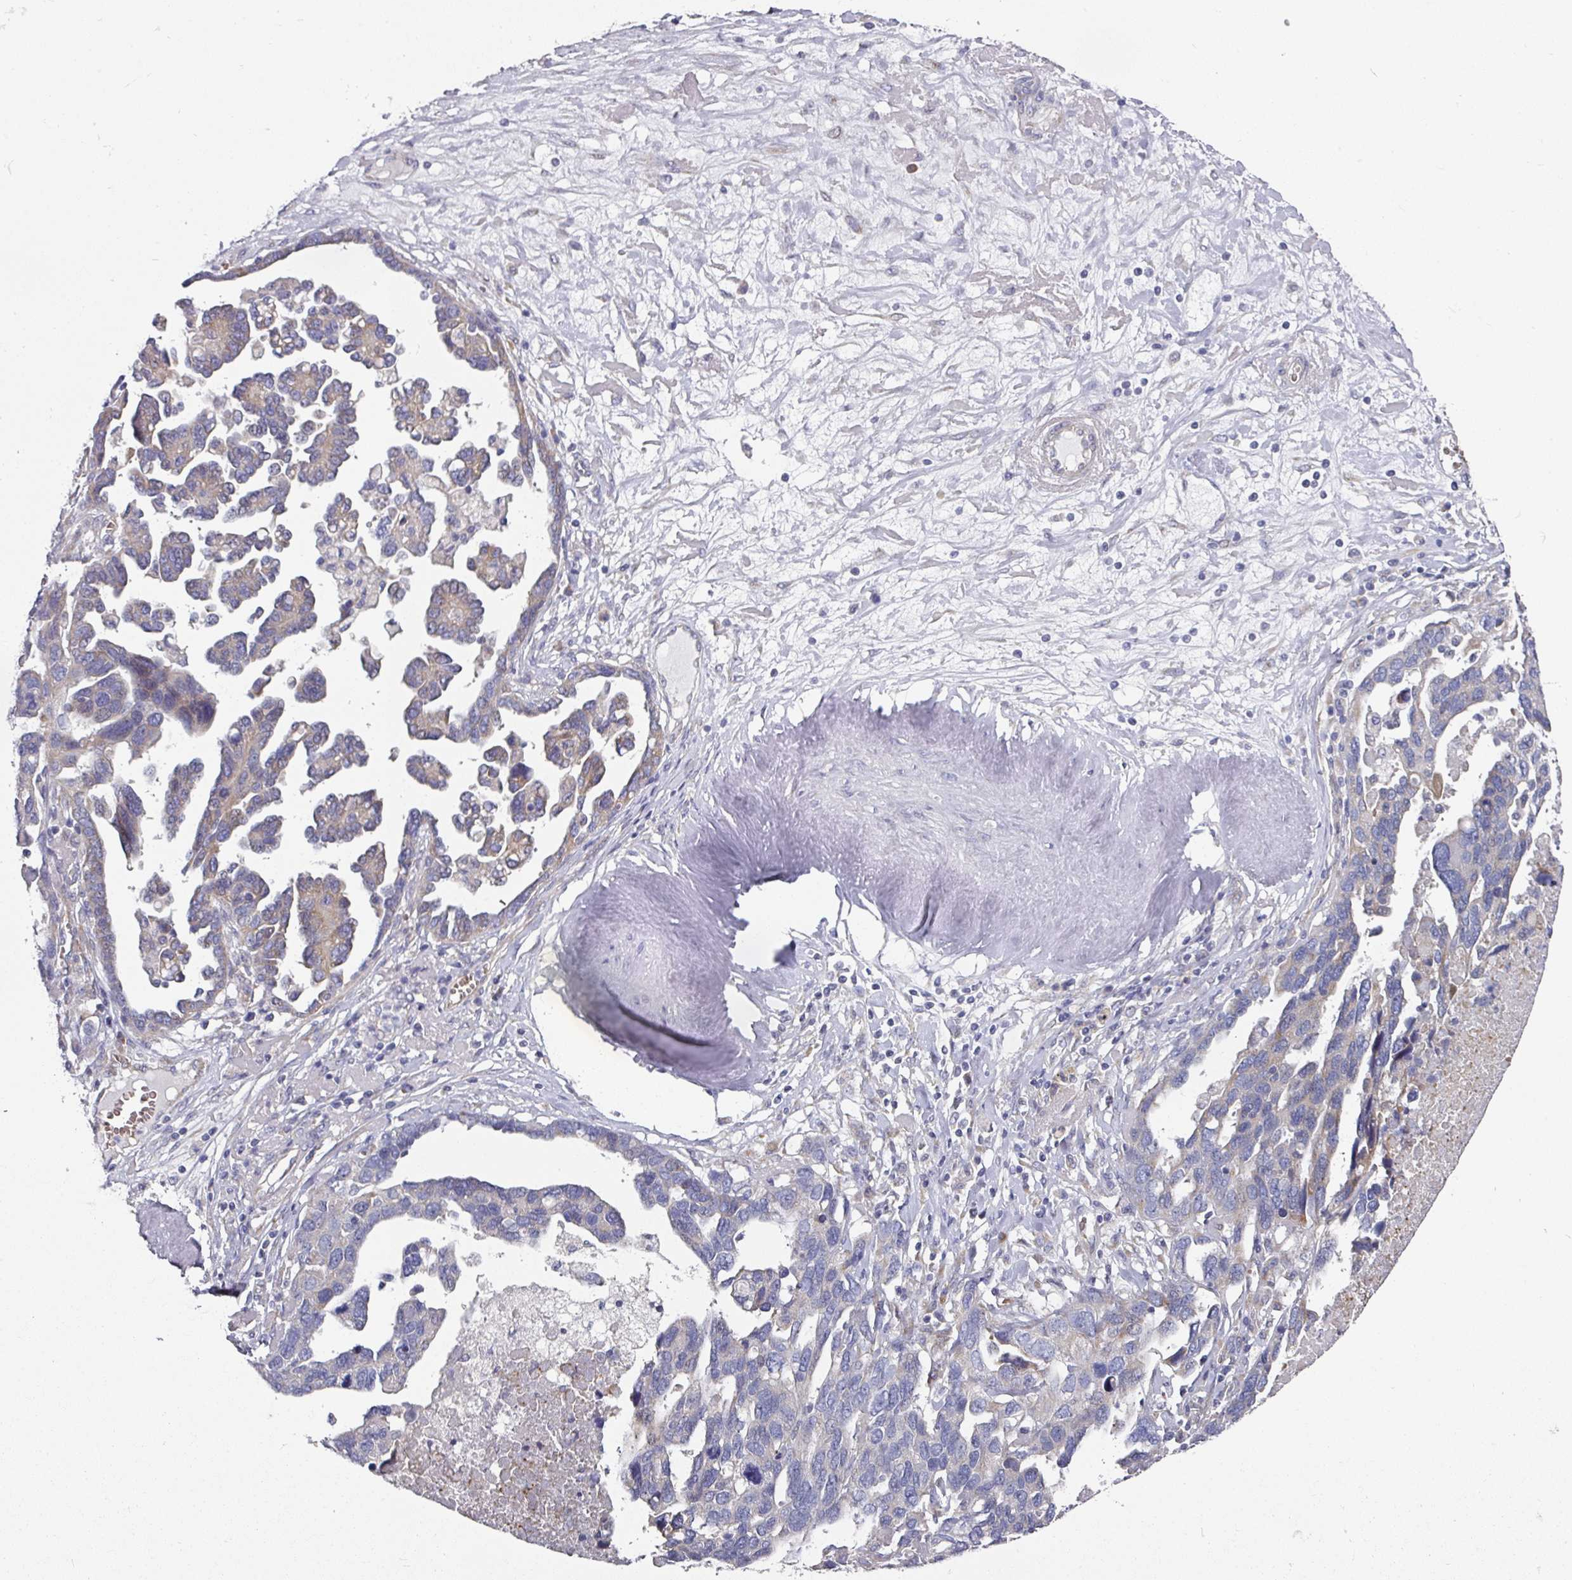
{"staining": {"intensity": "negative", "quantity": "none", "location": "none"}, "tissue": "ovarian cancer", "cell_type": "Tumor cells", "image_type": "cancer", "snomed": [{"axis": "morphology", "description": "Cystadenocarcinoma, serous, NOS"}, {"axis": "topography", "description": "Ovary"}], "caption": "The histopathology image exhibits no significant staining in tumor cells of ovarian cancer (serous cystadenocarcinoma).", "gene": "PYROXD2", "patient": {"sex": "female", "age": 54}}